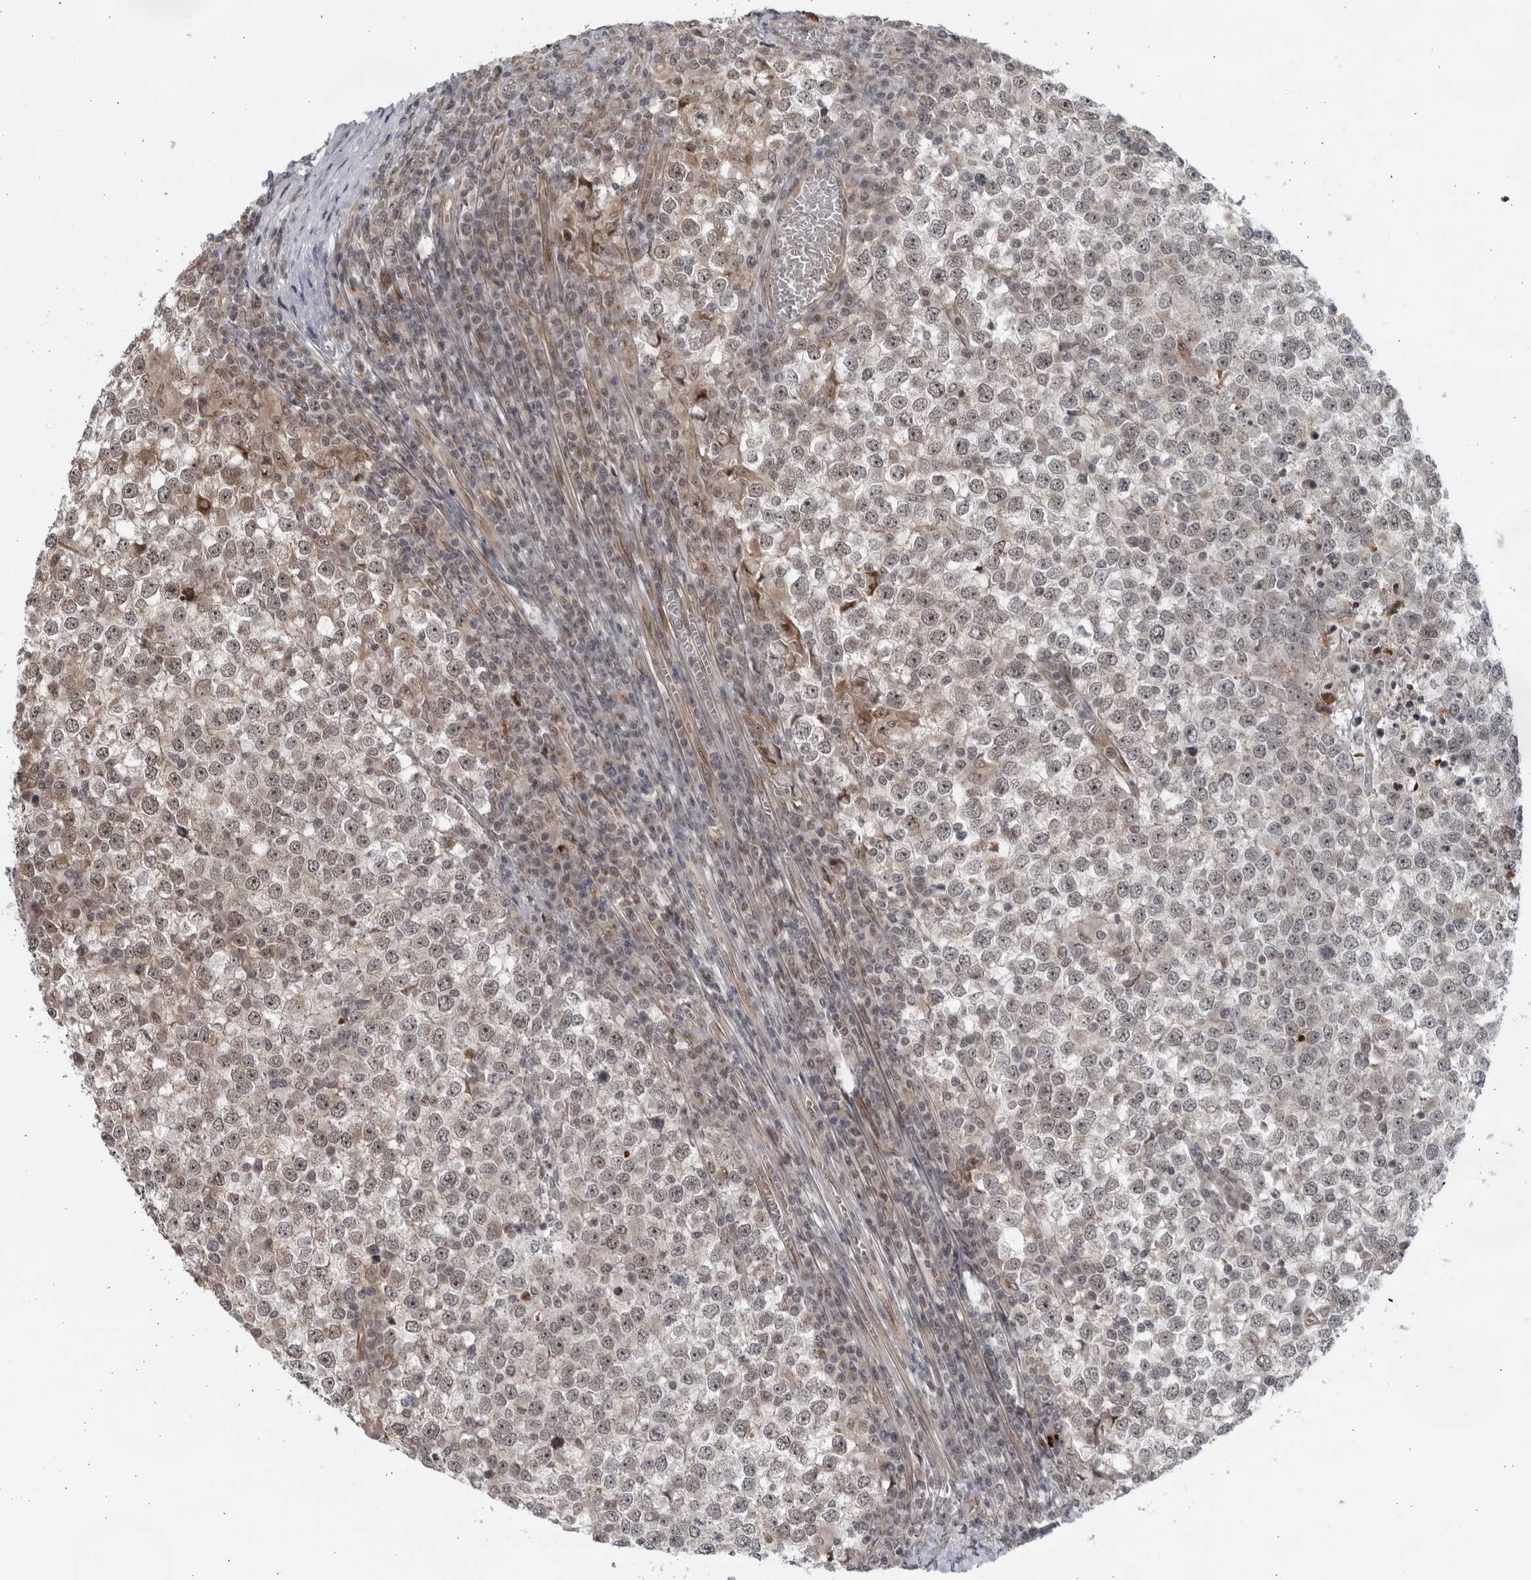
{"staining": {"intensity": "weak", "quantity": "<25%", "location": "nuclear"}, "tissue": "testis cancer", "cell_type": "Tumor cells", "image_type": "cancer", "snomed": [{"axis": "morphology", "description": "Seminoma, NOS"}, {"axis": "topography", "description": "Testis"}], "caption": "Immunohistochemistry (IHC) micrograph of testis cancer stained for a protein (brown), which shows no staining in tumor cells.", "gene": "ITGB3BP", "patient": {"sex": "male", "age": 65}}